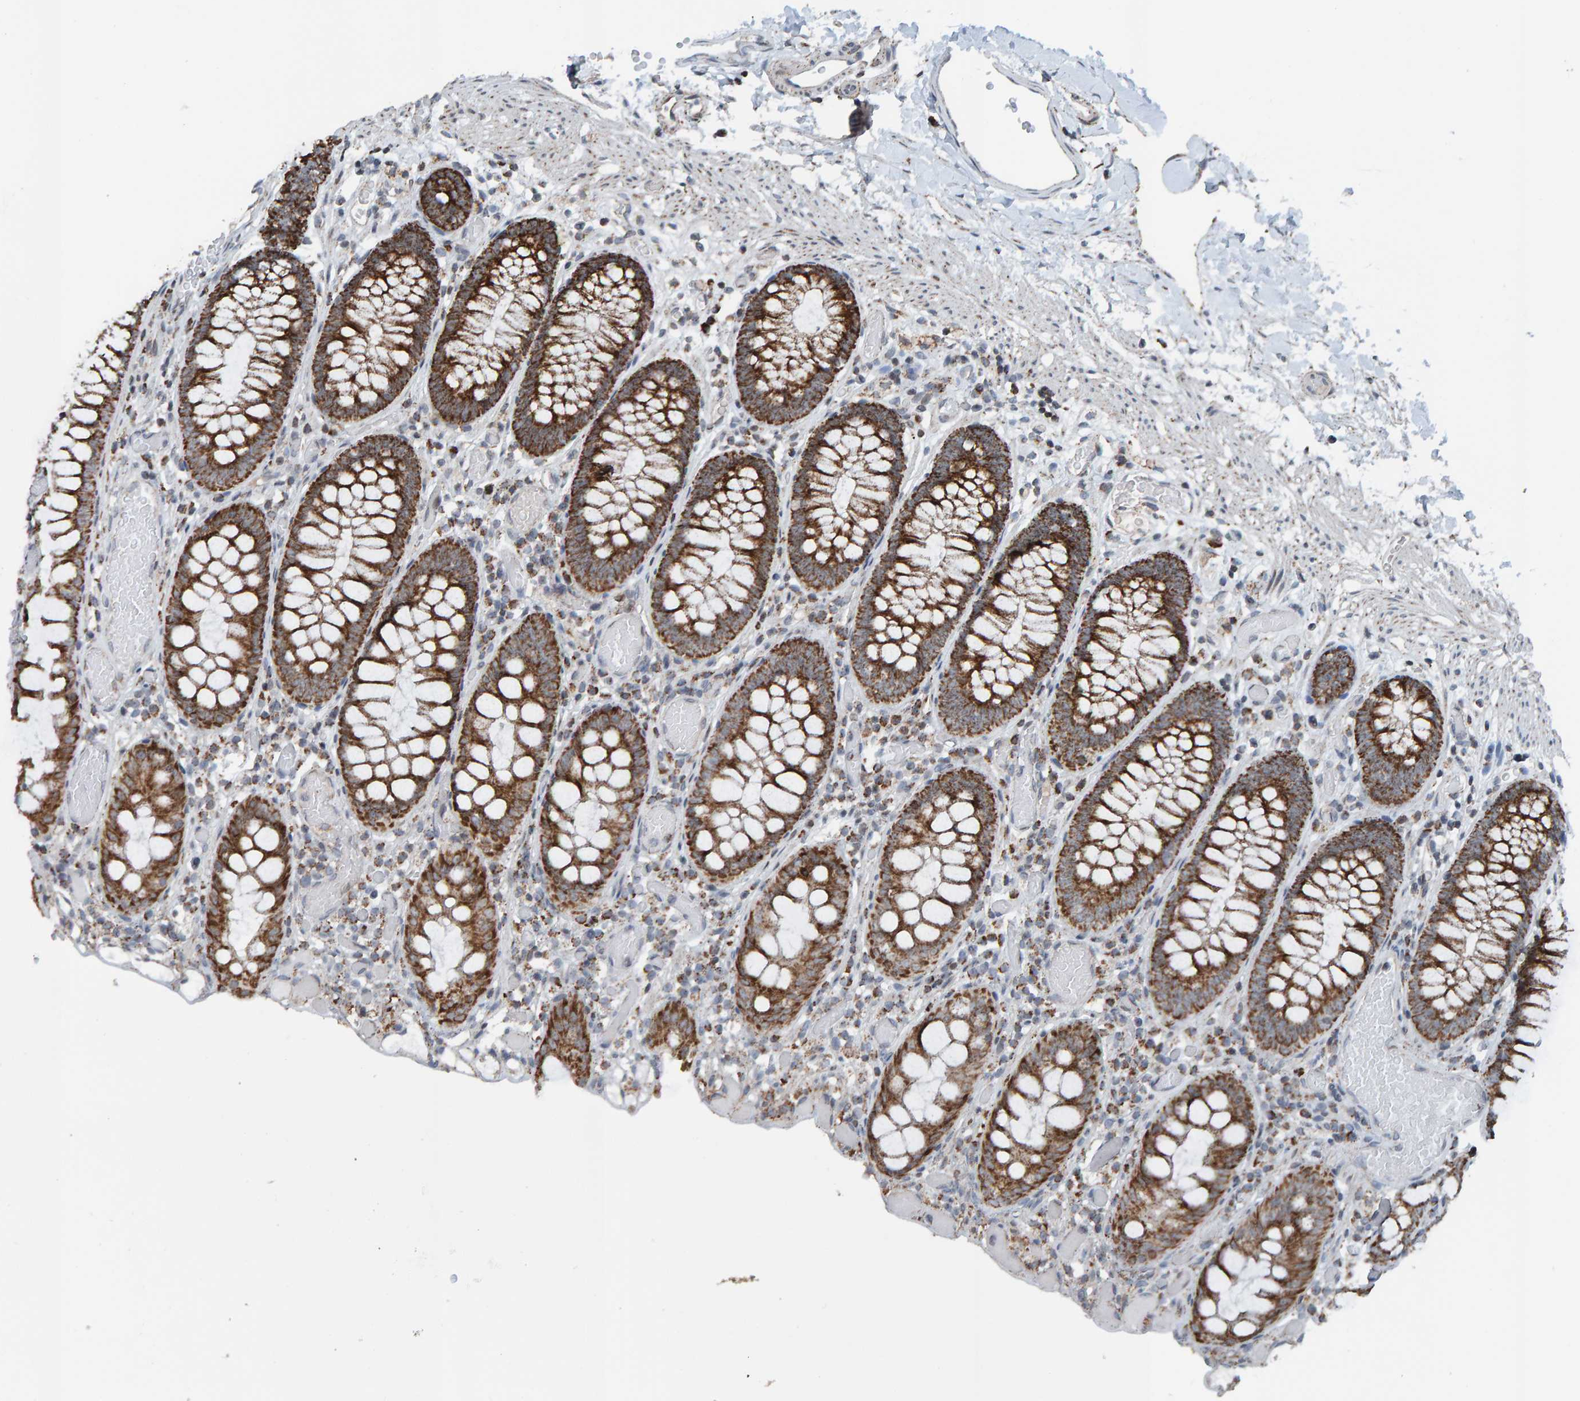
{"staining": {"intensity": "weak", "quantity": ">75%", "location": "cytoplasmic/membranous"}, "tissue": "colon", "cell_type": "Endothelial cells", "image_type": "normal", "snomed": [{"axis": "morphology", "description": "Normal tissue, NOS"}, {"axis": "topography", "description": "Colon"}], "caption": "Weak cytoplasmic/membranous expression for a protein is appreciated in about >75% of endothelial cells of normal colon using immunohistochemistry (IHC).", "gene": "ZNF48", "patient": {"sex": "male", "age": 14}}